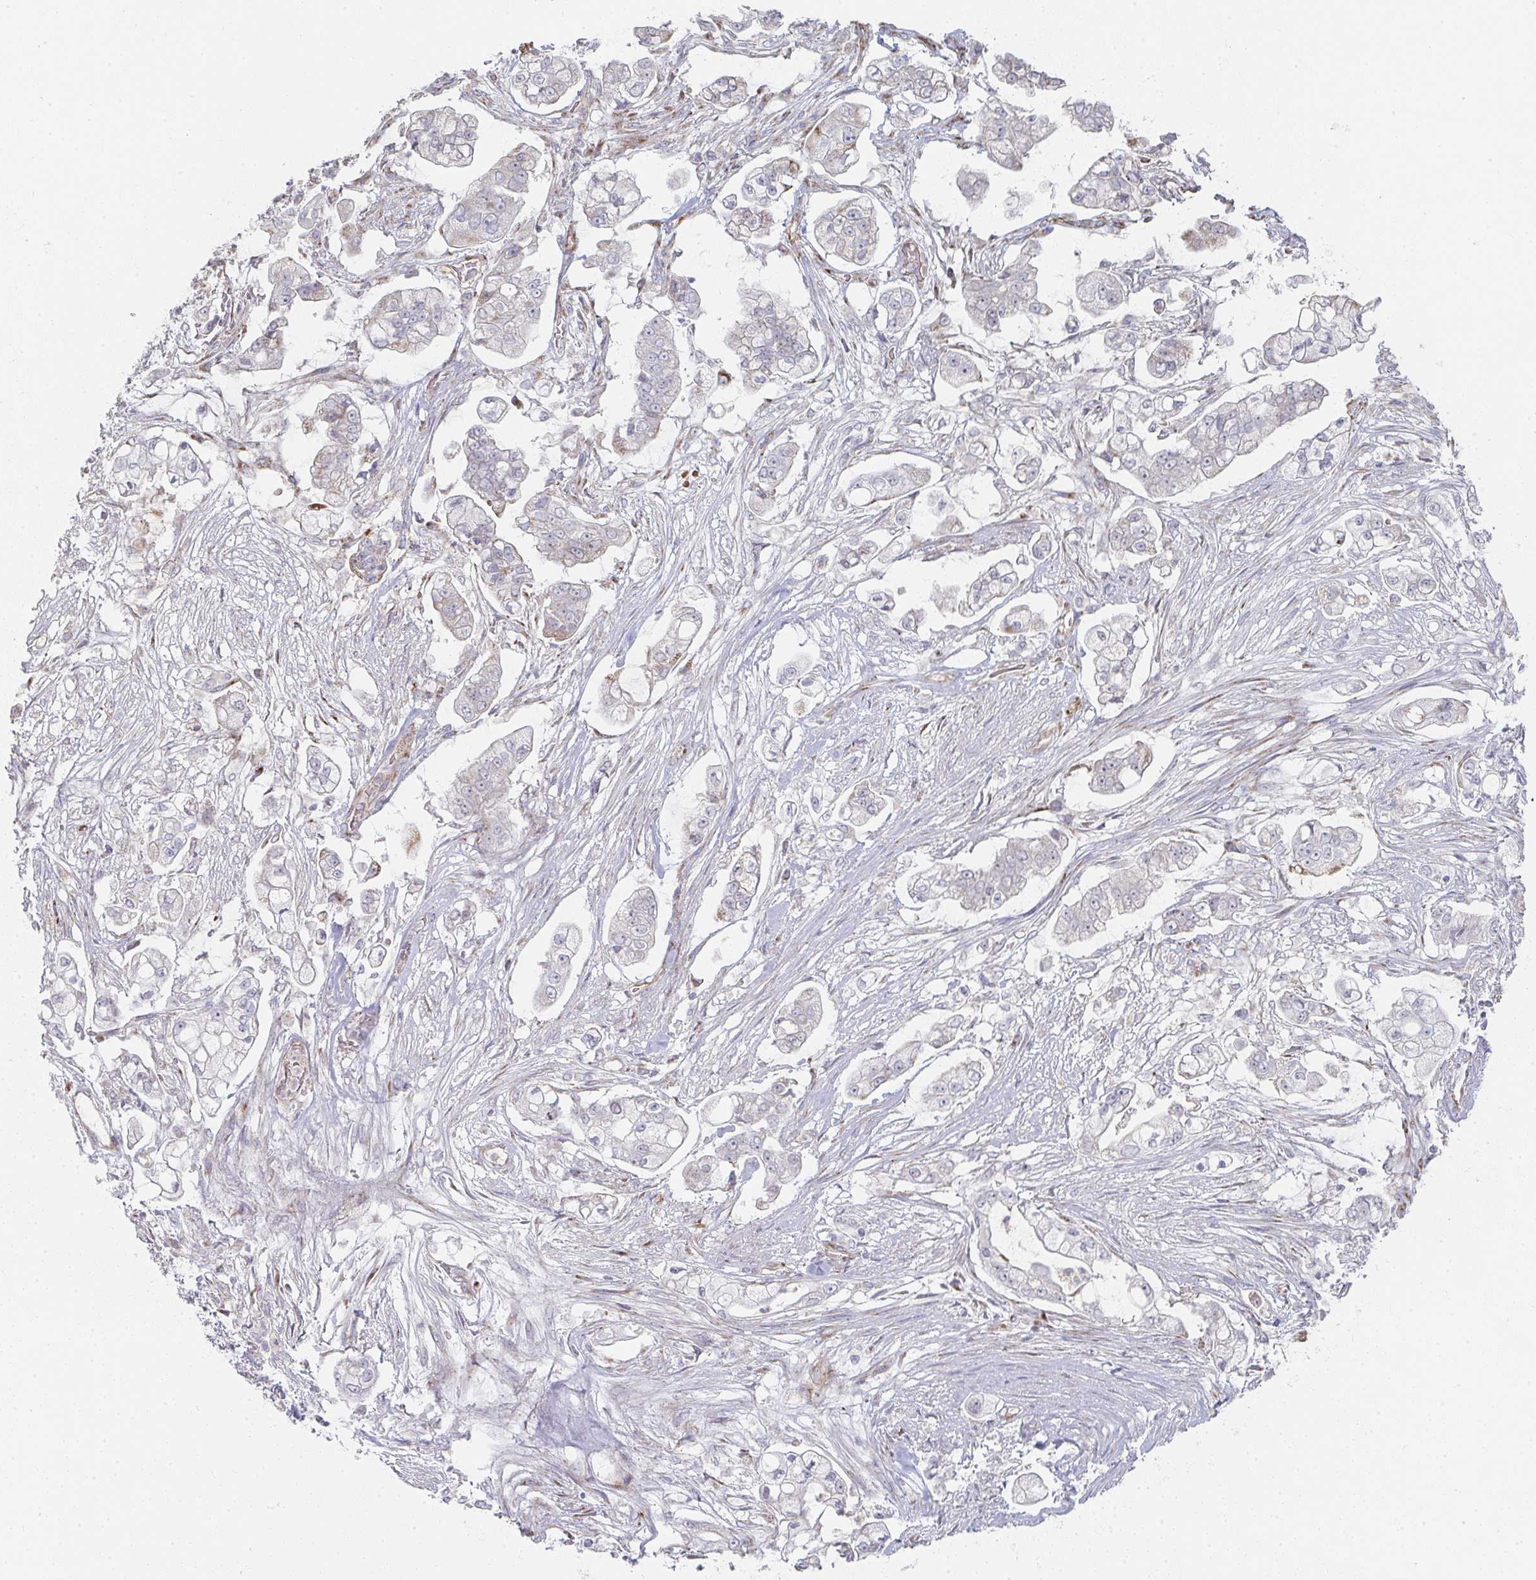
{"staining": {"intensity": "negative", "quantity": "none", "location": "none"}, "tissue": "pancreatic cancer", "cell_type": "Tumor cells", "image_type": "cancer", "snomed": [{"axis": "morphology", "description": "Adenocarcinoma, NOS"}, {"axis": "topography", "description": "Pancreas"}], "caption": "A micrograph of human adenocarcinoma (pancreatic) is negative for staining in tumor cells.", "gene": "ZNF526", "patient": {"sex": "female", "age": 69}}